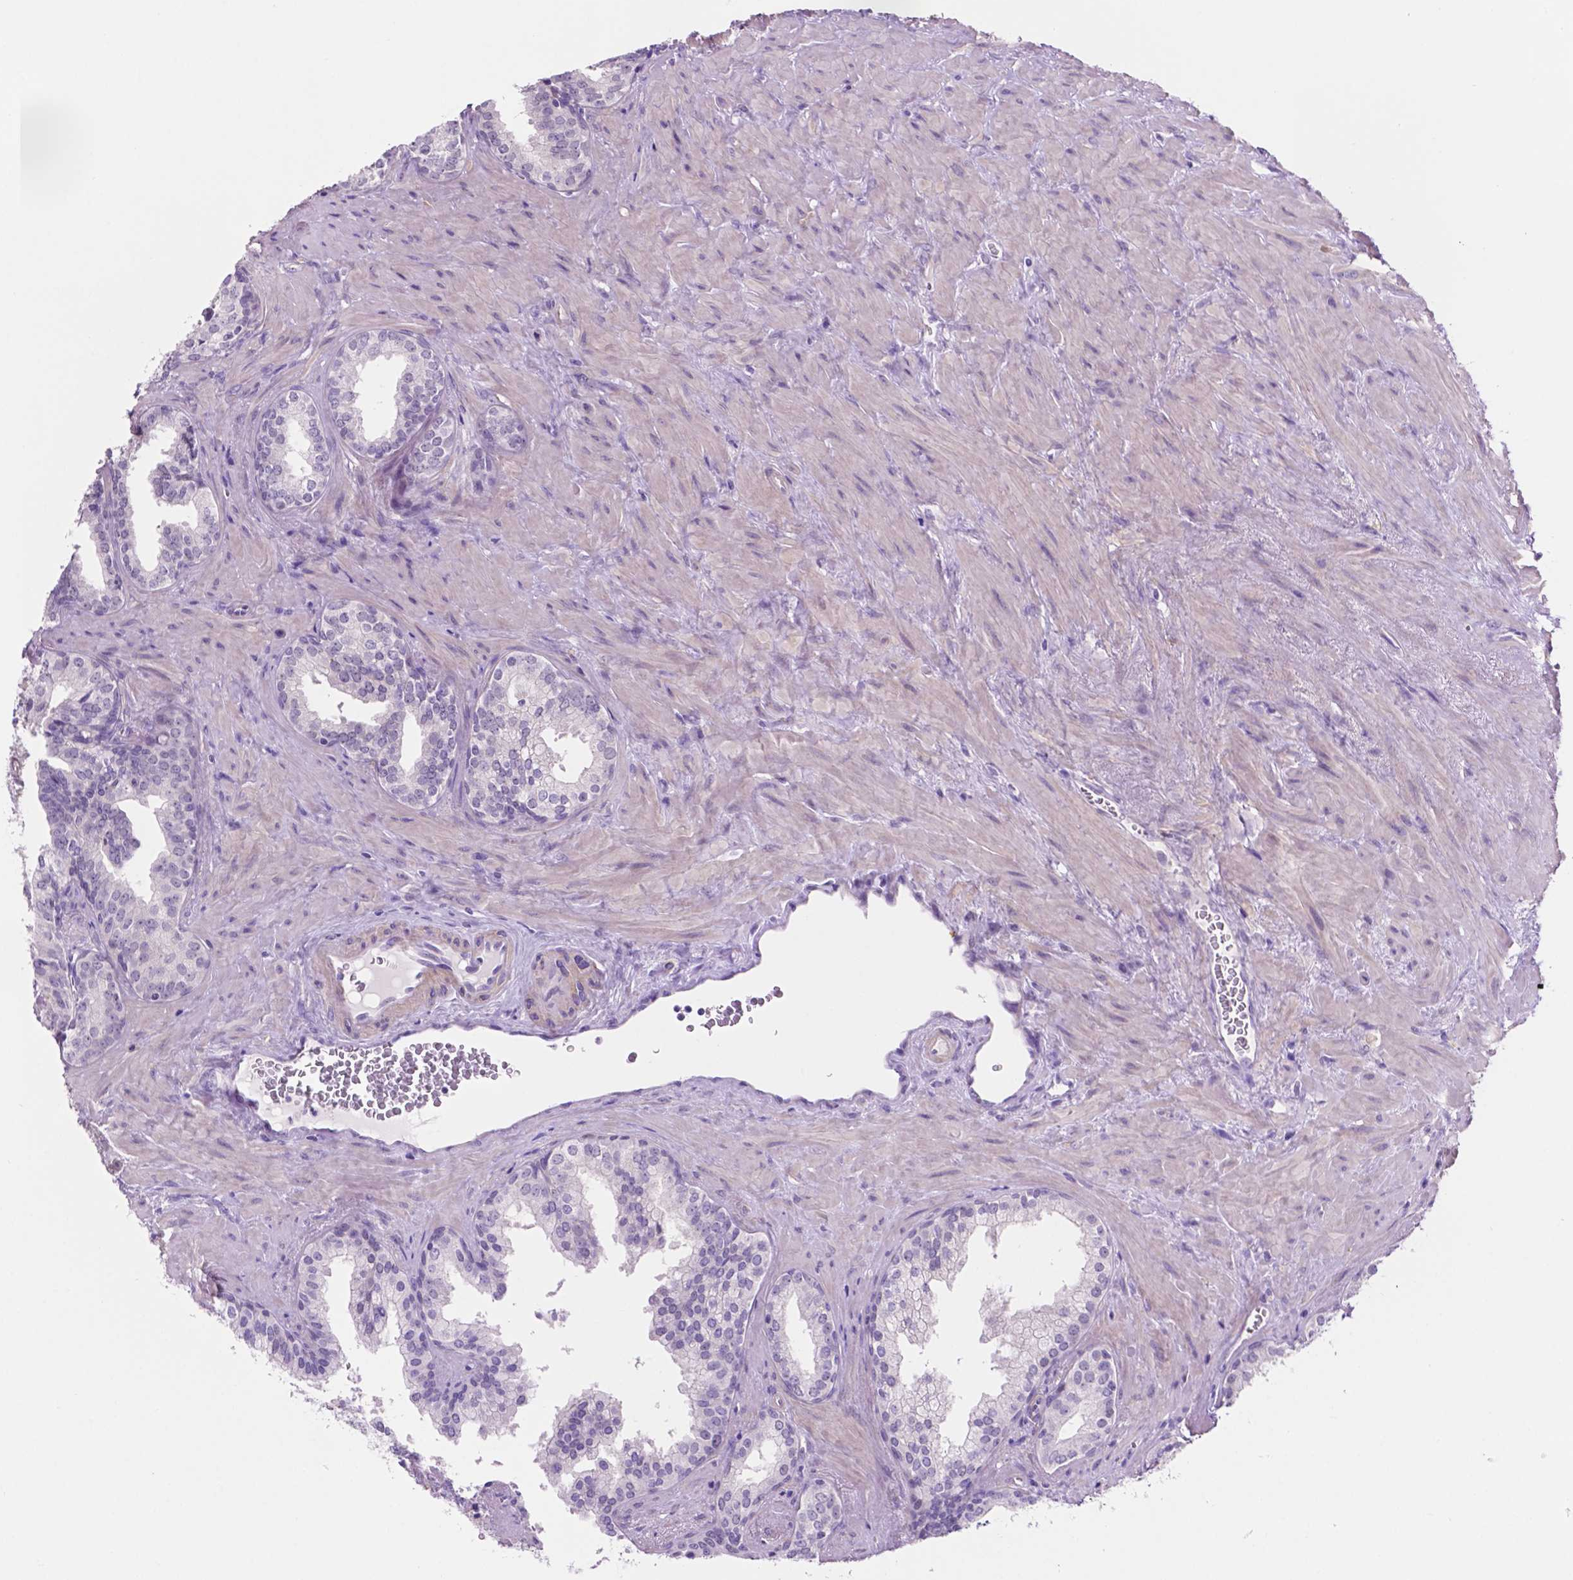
{"staining": {"intensity": "negative", "quantity": "none", "location": "none"}, "tissue": "prostate cancer", "cell_type": "Tumor cells", "image_type": "cancer", "snomed": [{"axis": "morphology", "description": "Adenocarcinoma, High grade"}, {"axis": "topography", "description": "Prostate"}], "caption": "Adenocarcinoma (high-grade) (prostate) stained for a protein using IHC demonstrates no staining tumor cells.", "gene": "ACY3", "patient": {"sex": "male", "age": 68}}